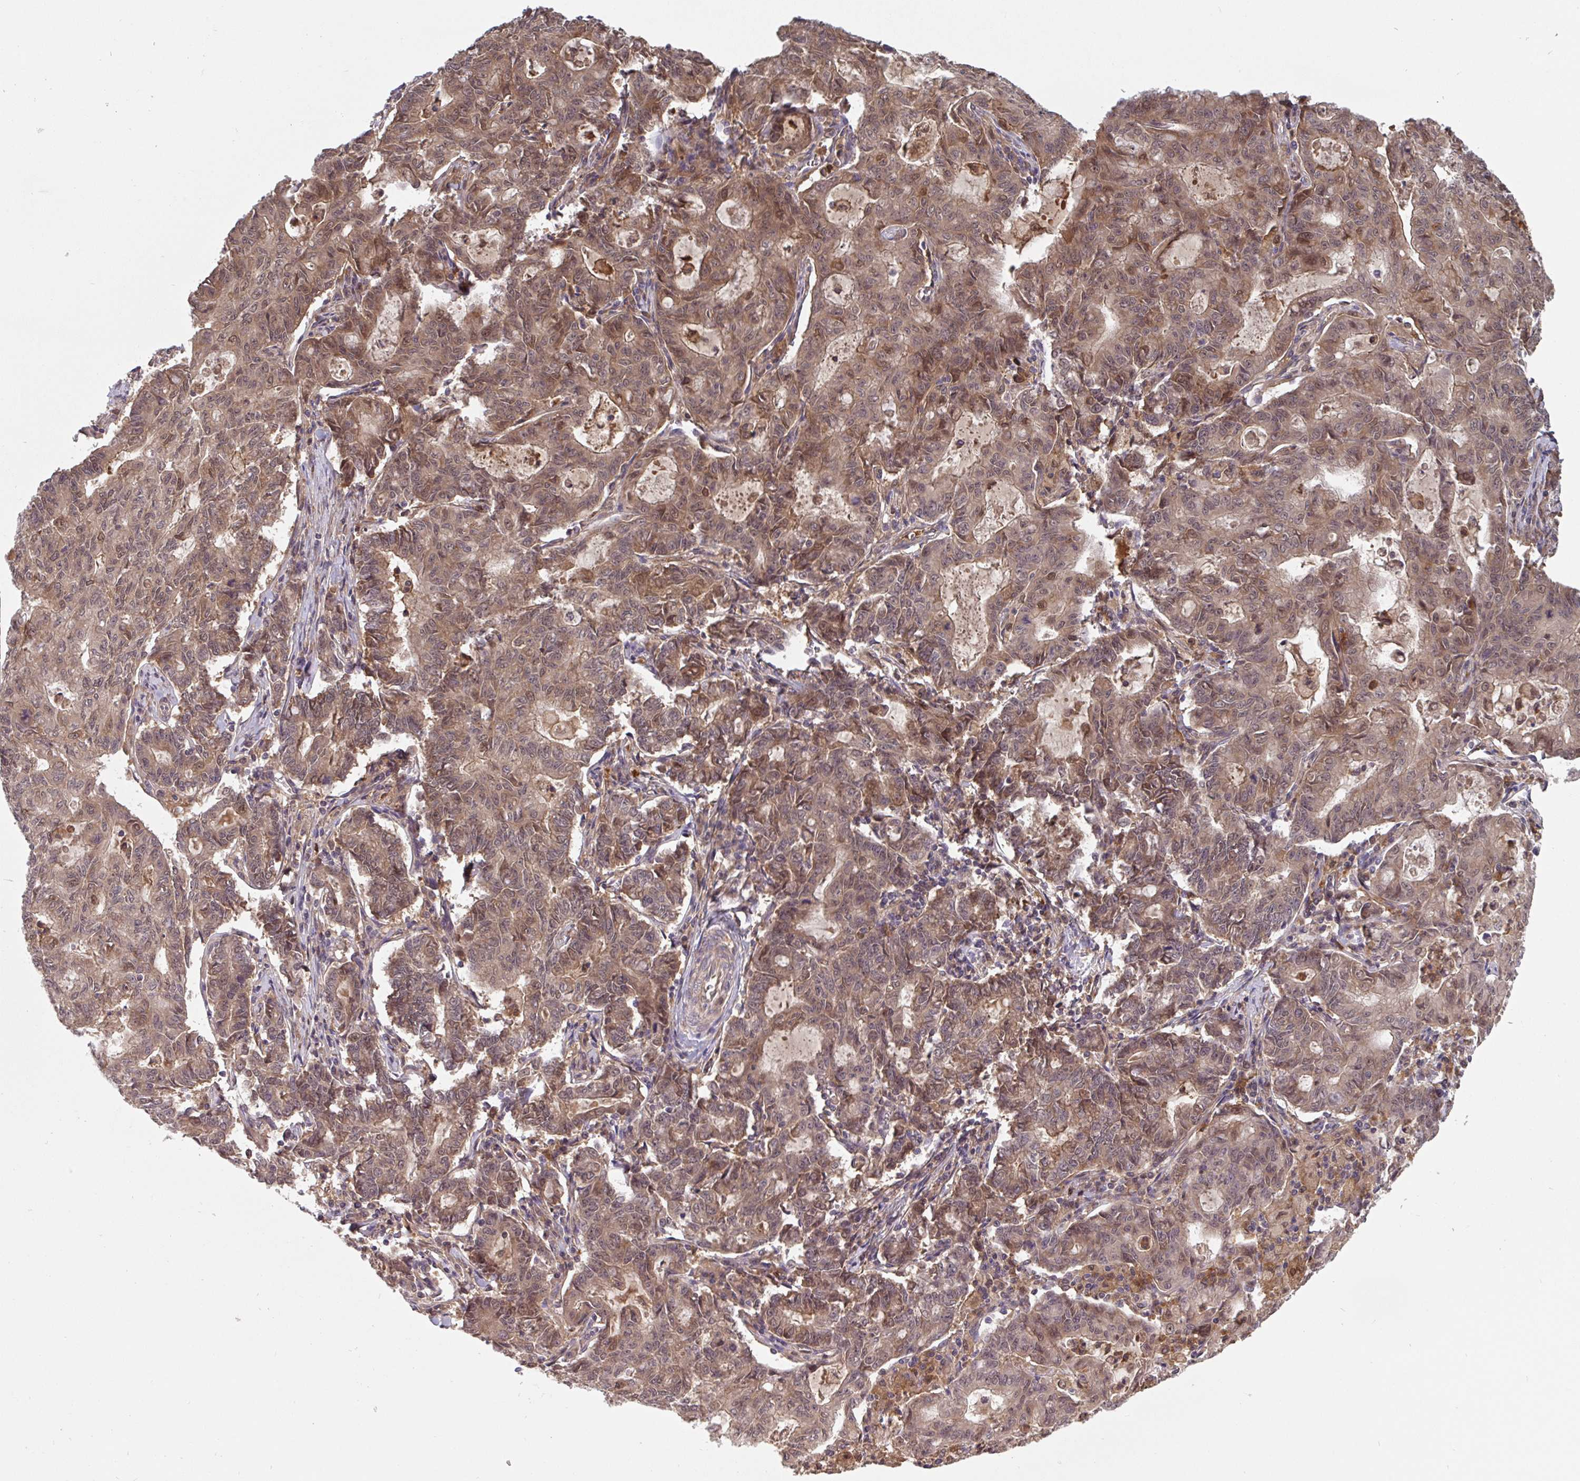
{"staining": {"intensity": "moderate", "quantity": ">75%", "location": "cytoplasmic/membranous,nuclear"}, "tissue": "stomach cancer", "cell_type": "Tumor cells", "image_type": "cancer", "snomed": [{"axis": "morphology", "description": "Adenocarcinoma, NOS"}, {"axis": "topography", "description": "Stomach, upper"}], "caption": "Moderate cytoplasmic/membranous and nuclear expression for a protein is identified in about >75% of tumor cells of stomach cancer (adenocarcinoma) using immunohistochemistry (IHC).", "gene": "TIGAR", "patient": {"sex": "female", "age": 79}}